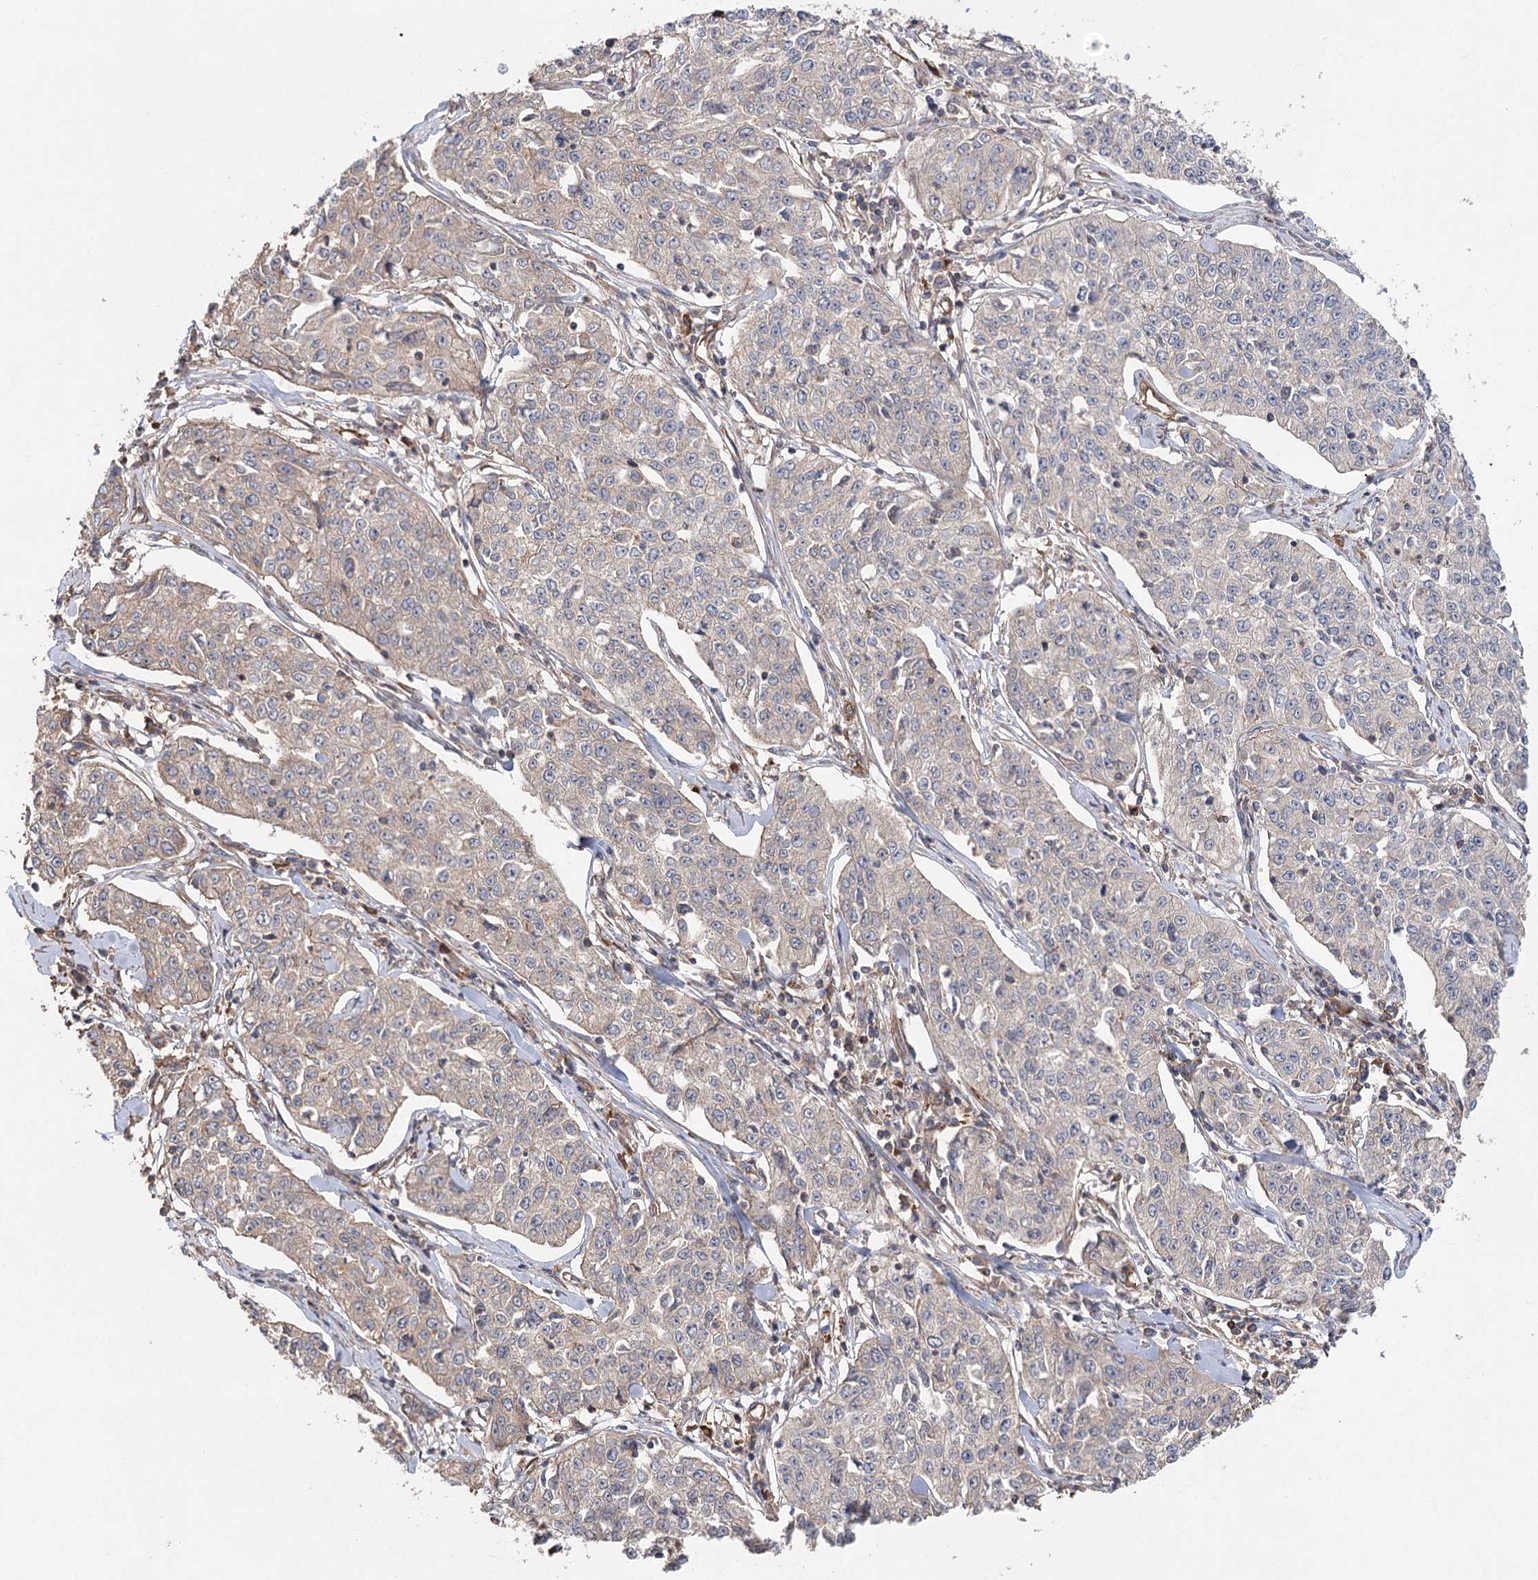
{"staining": {"intensity": "negative", "quantity": "none", "location": "none"}, "tissue": "cervical cancer", "cell_type": "Tumor cells", "image_type": "cancer", "snomed": [{"axis": "morphology", "description": "Squamous cell carcinoma, NOS"}, {"axis": "topography", "description": "Cervix"}], "caption": "Photomicrograph shows no significant protein expression in tumor cells of cervical cancer (squamous cell carcinoma).", "gene": "LARS2", "patient": {"sex": "female", "age": 35}}